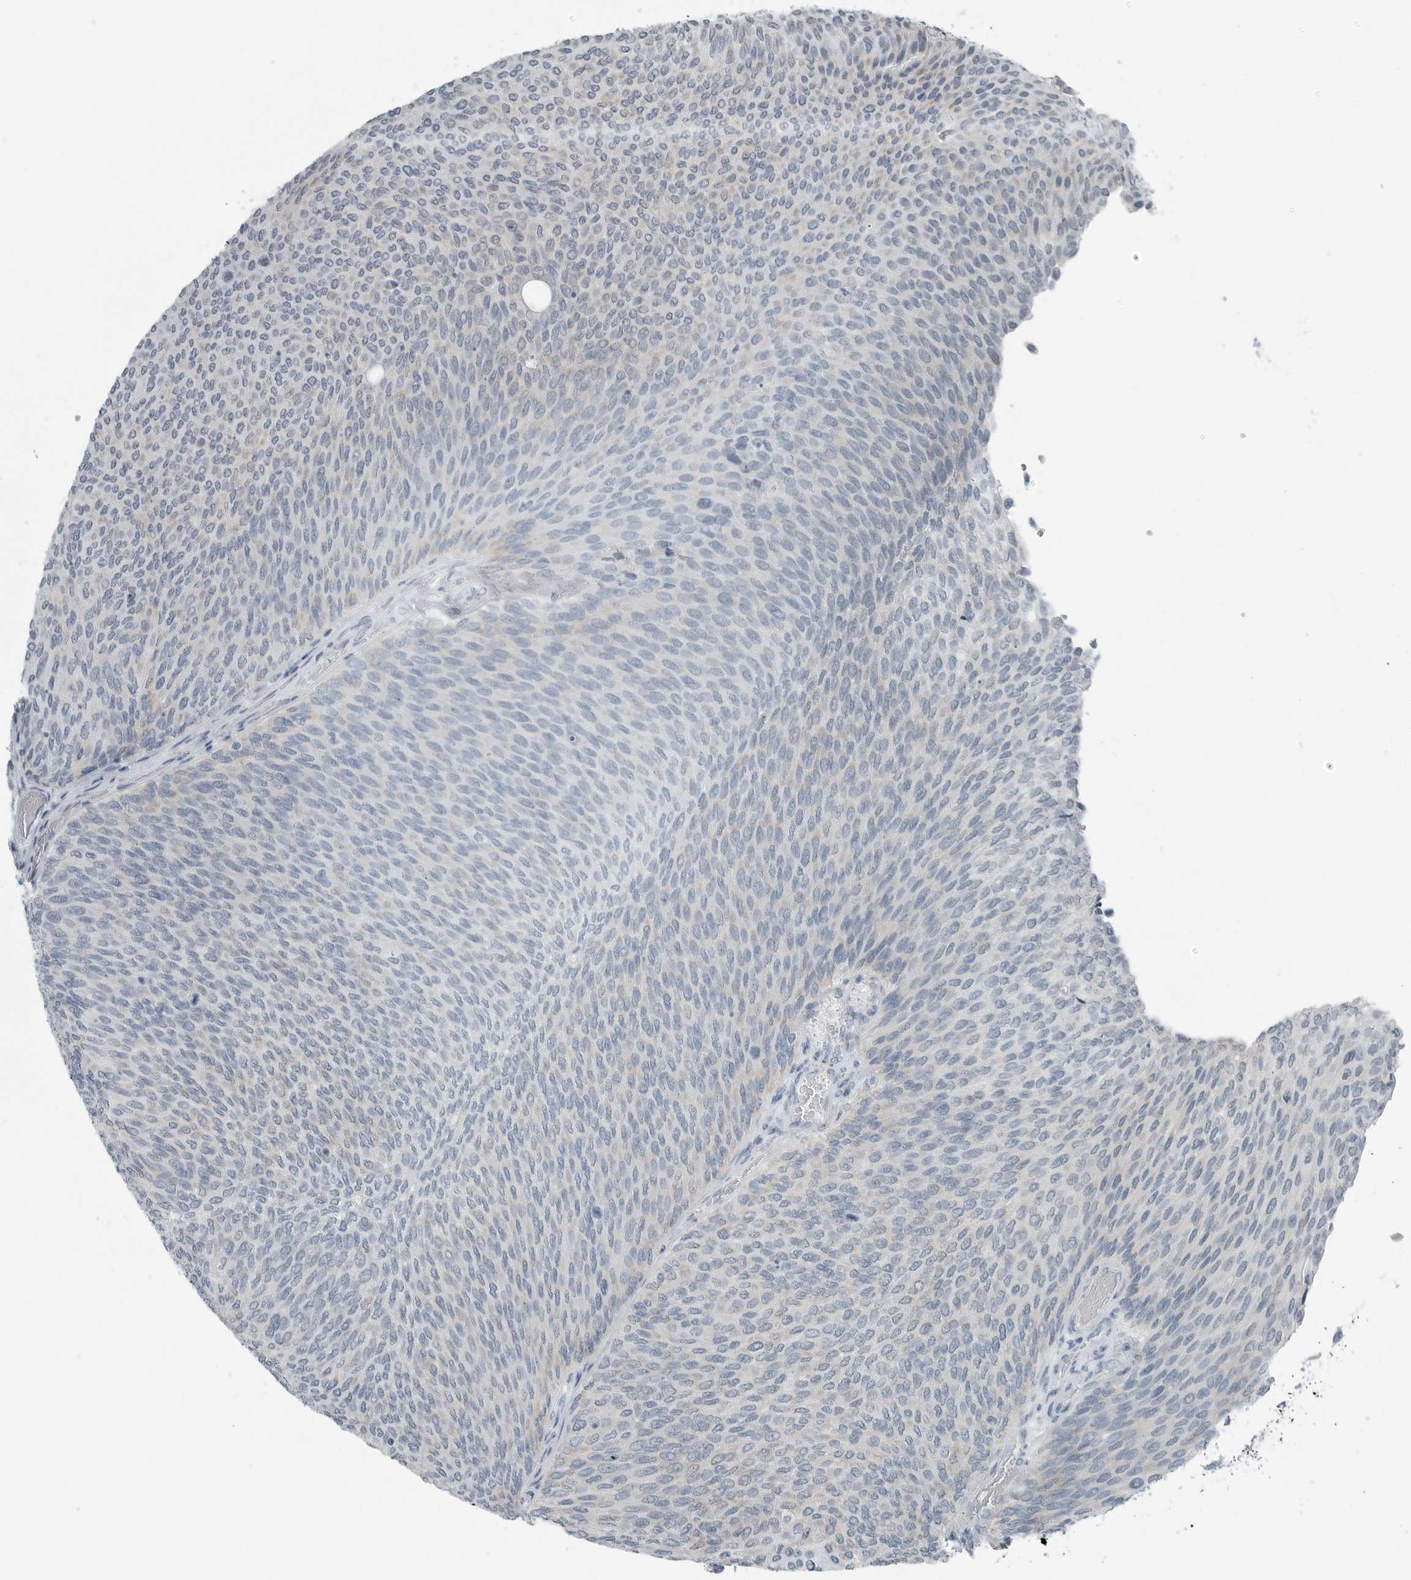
{"staining": {"intensity": "negative", "quantity": "none", "location": "none"}, "tissue": "urothelial cancer", "cell_type": "Tumor cells", "image_type": "cancer", "snomed": [{"axis": "morphology", "description": "Urothelial carcinoma, Low grade"}, {"axis": "topography", "description": "Urinary bladder"}], "caption": "Immunohistochemical staining of low-grade urothelial carcinoma demonstrates no significant expression in tumor cells.", "gene": "ZPBP2", "patient": {"sex": "female", "age": 79}}